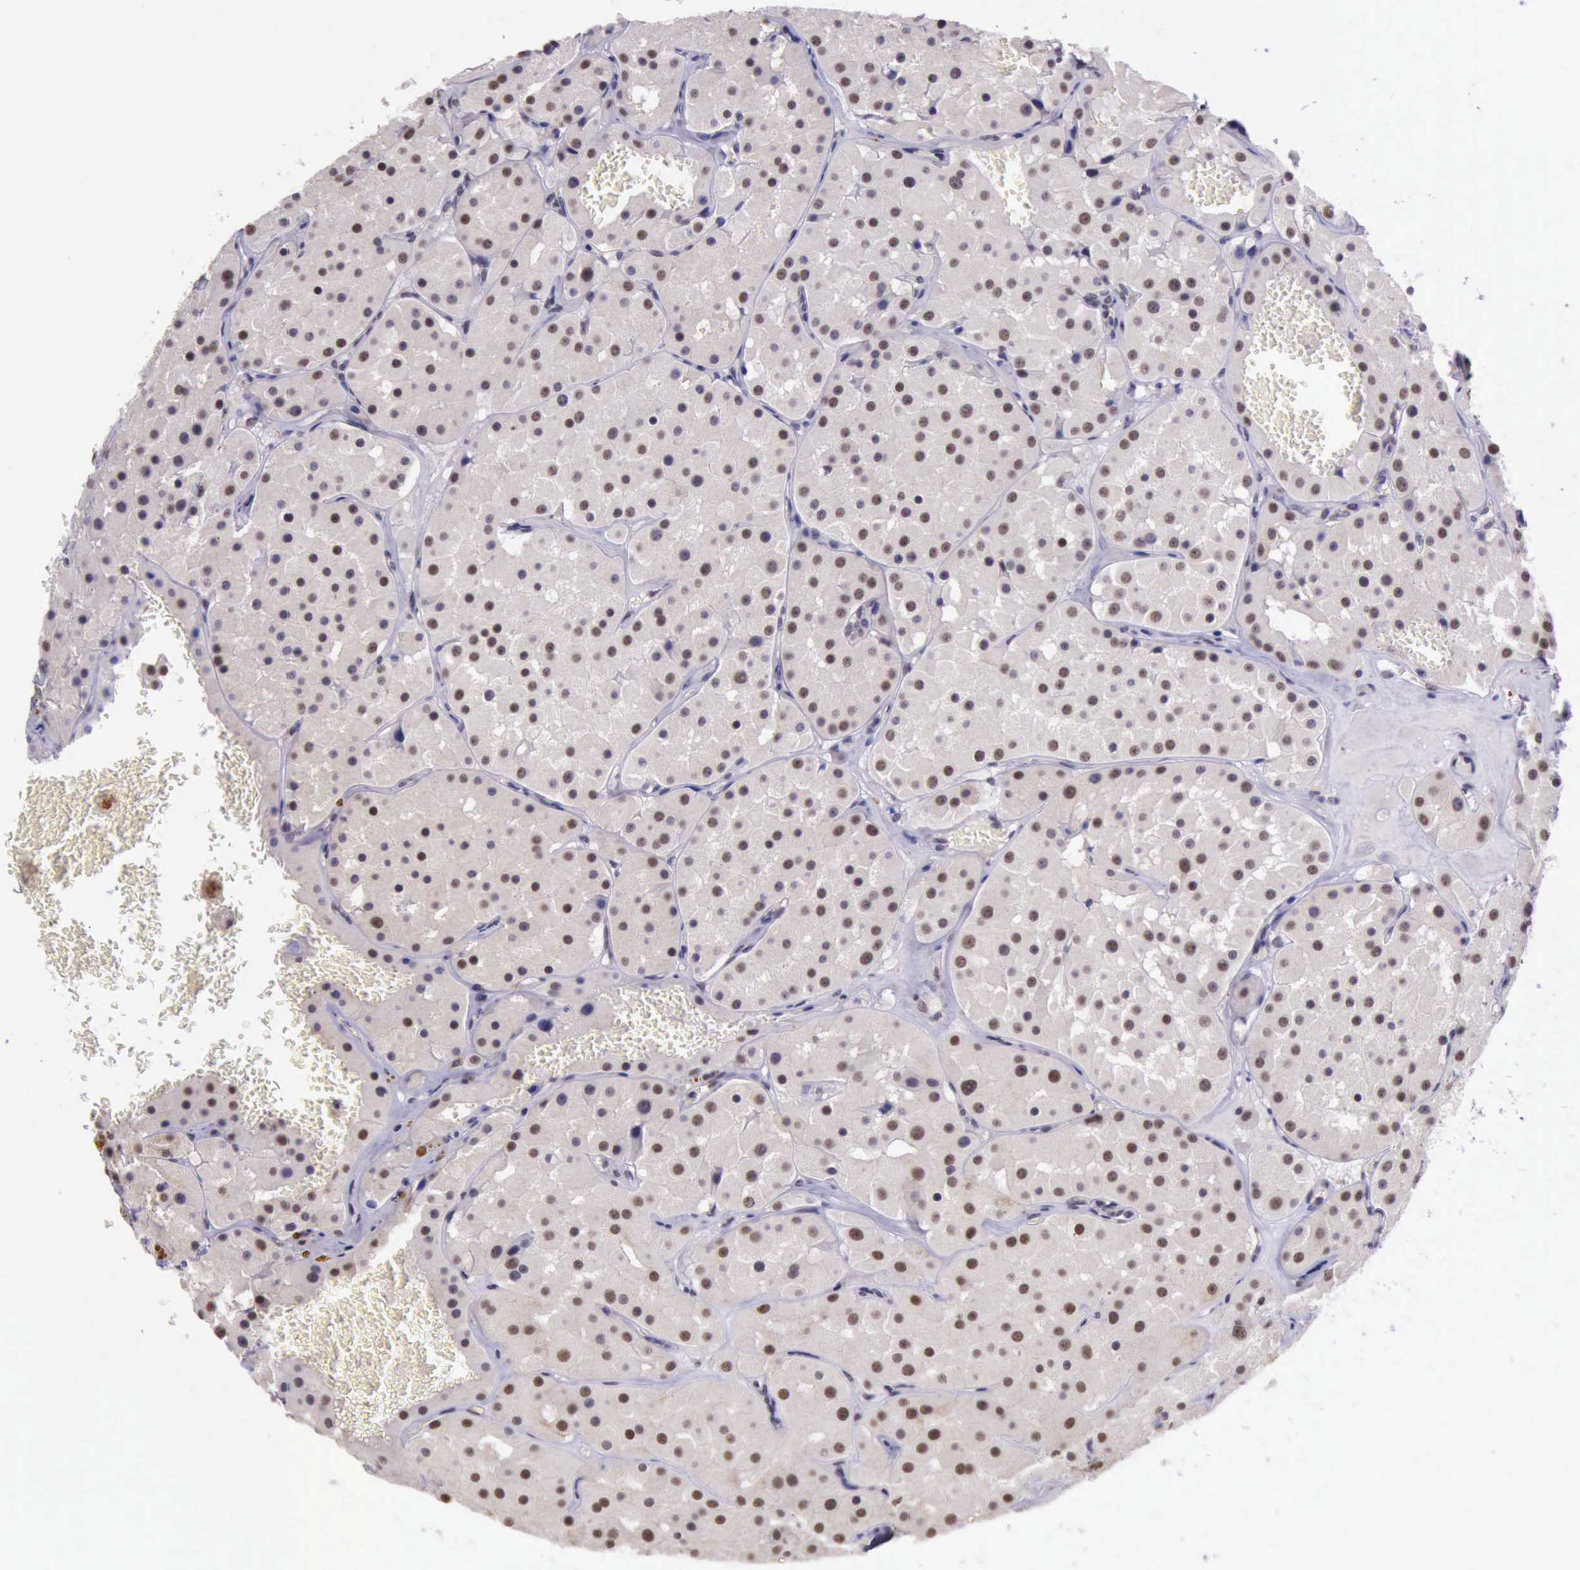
{"staining": {"intensity": "moderate", "quantity": ">75%", "location": "nuclear"}, "tissue": "renal cancer", "cell_type": "Tumor cells", "image_type": "cancer", "snomed": [{"axis": "morphology", "description": "Adenocarcinoma, uncertain malignant potential"}, {"axis": "topography", "description": "Kidney"}], "caption": "A histopathology image of human adenocarcinoma,  uncertain malignant potential (renal) stained for a protein demonstrates moderate nuclear brown staining in tumor cells.", "gene": "PRPF39", "patient": {"sex": "male", "age": 63}}